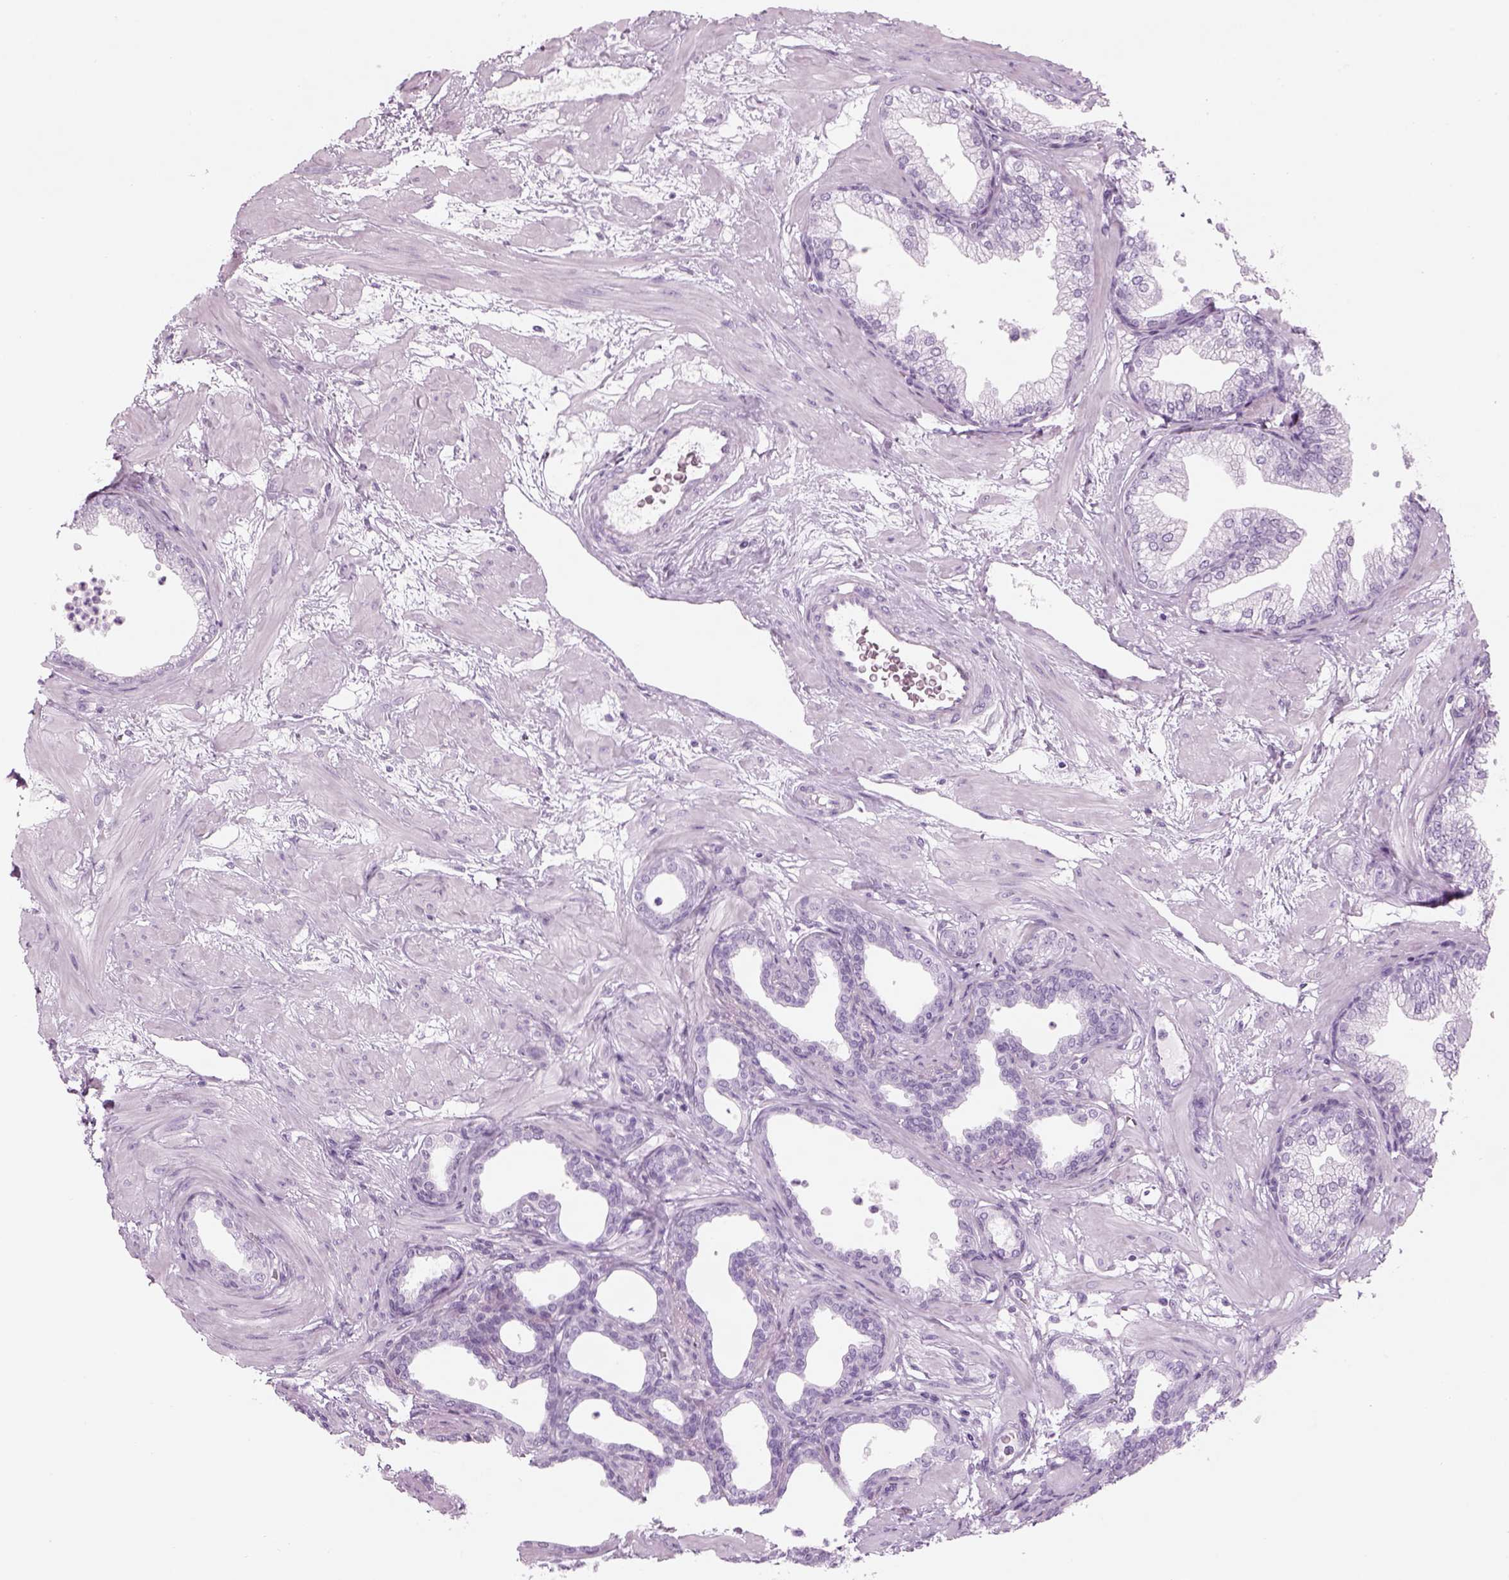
{"staining": {"intensity": "negative", "quantity": "none", "location": "none"}, "tissue": "prostate", "cell_type": "Glandular cells", "image_type": "normal", "snomed": [{"axis": "morphology", "description": "Normal tissue, NOS"}, {"axis": "topography", "description": "Prostate"}], "caption": "An IHC image of normal prostate is shown. There is no staining in glandular cells of prostate. Nuclei are stained in blue.", "gene": "SAG", "patient": {"sex": "male", "age": 37}}